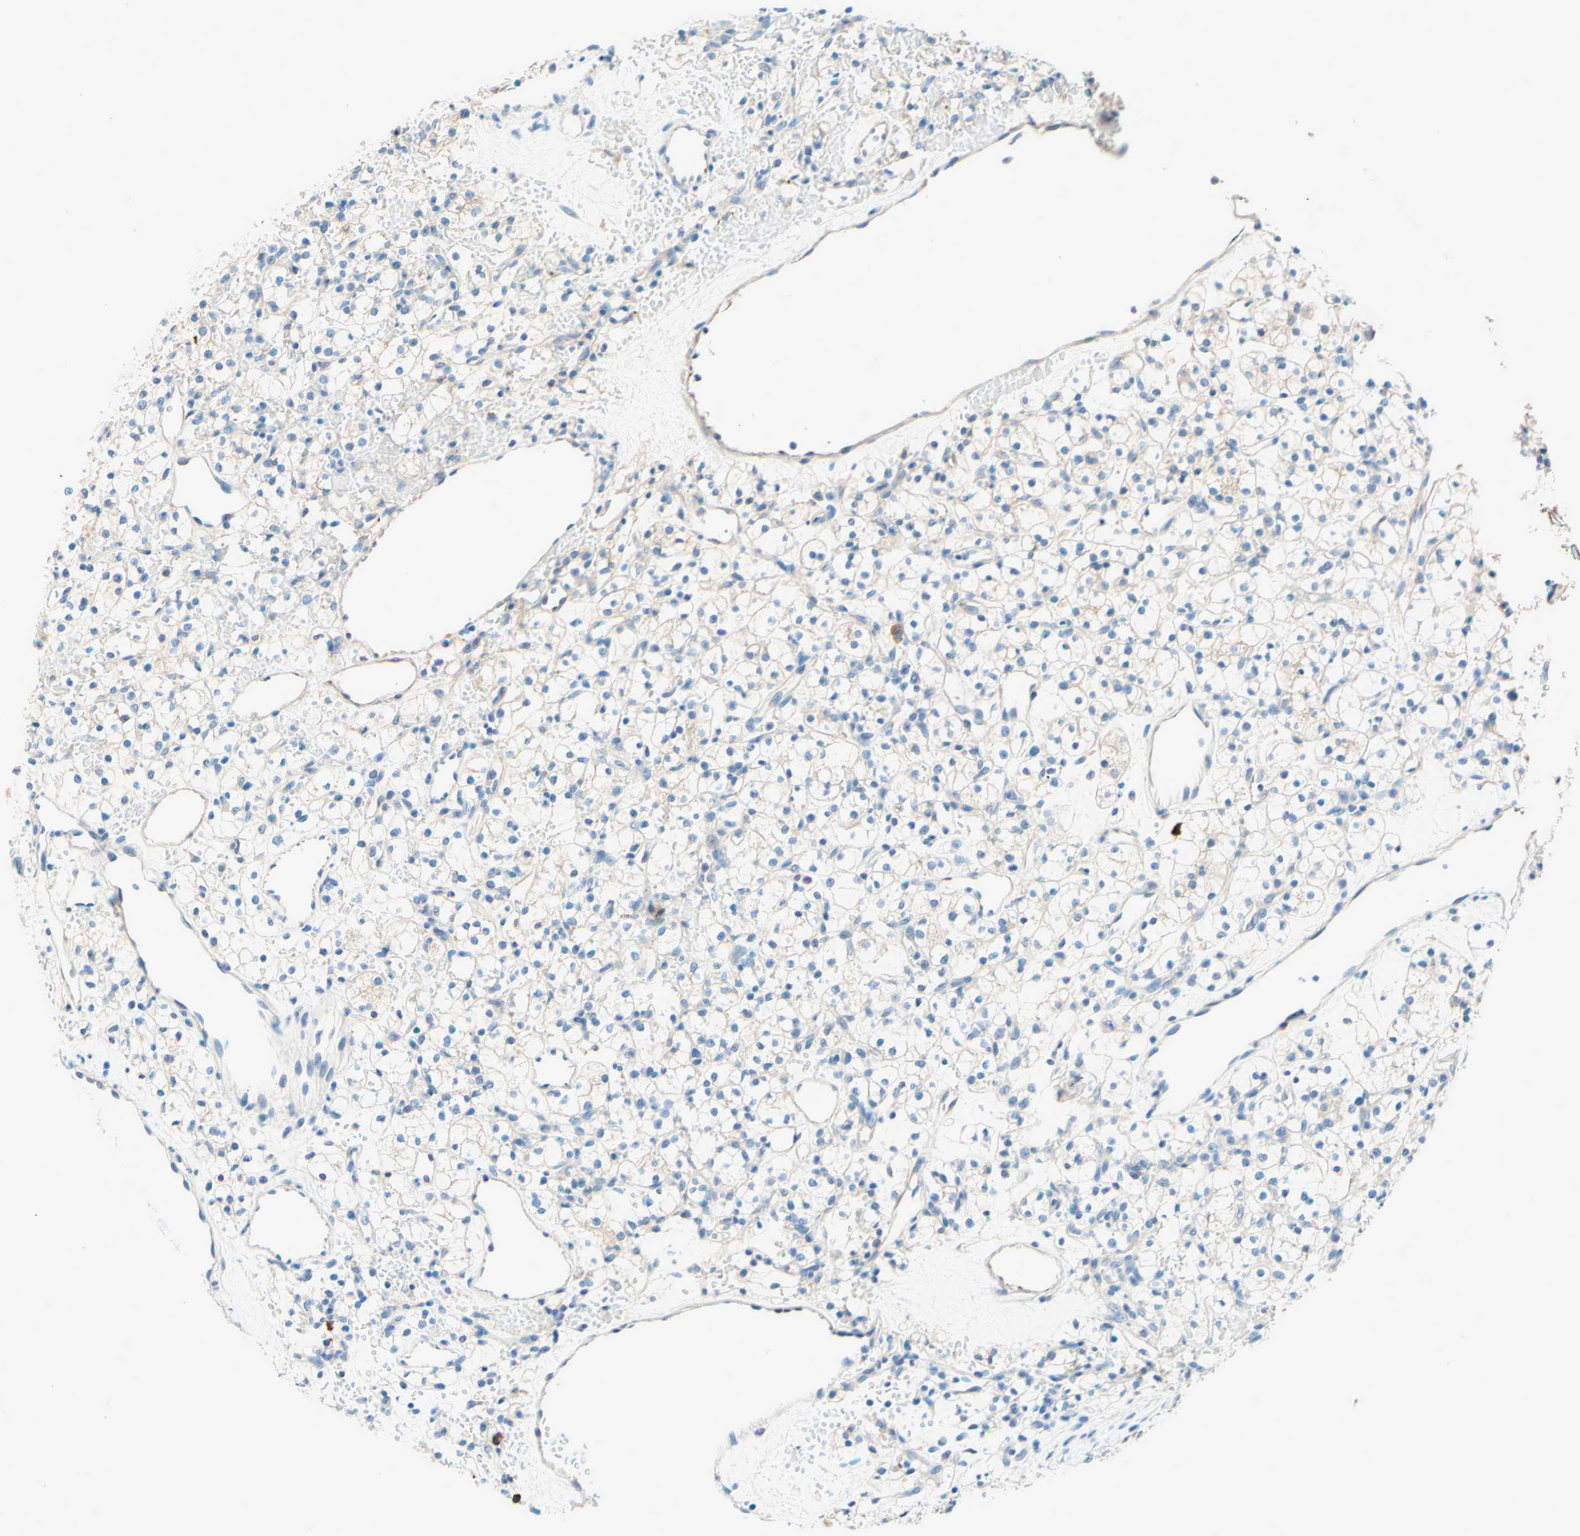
{"staining": {"intensity": "negative", "quantity": "none", "location": "none"}, "tissue": "renal cancer", "cell_type": "Tumor cells", "image_type": "cancer", "snomed": [{"axis": "morphology", "description": "Adenocarcinoma, NOS"}, {"axis": "topography", "description": "Kidney"}], "caption": "Tumor cells show no significant protein positivity in renal adenocarcinoma.", "gene": "PASD1", "patient": {"sex": "female", "age": 60}}